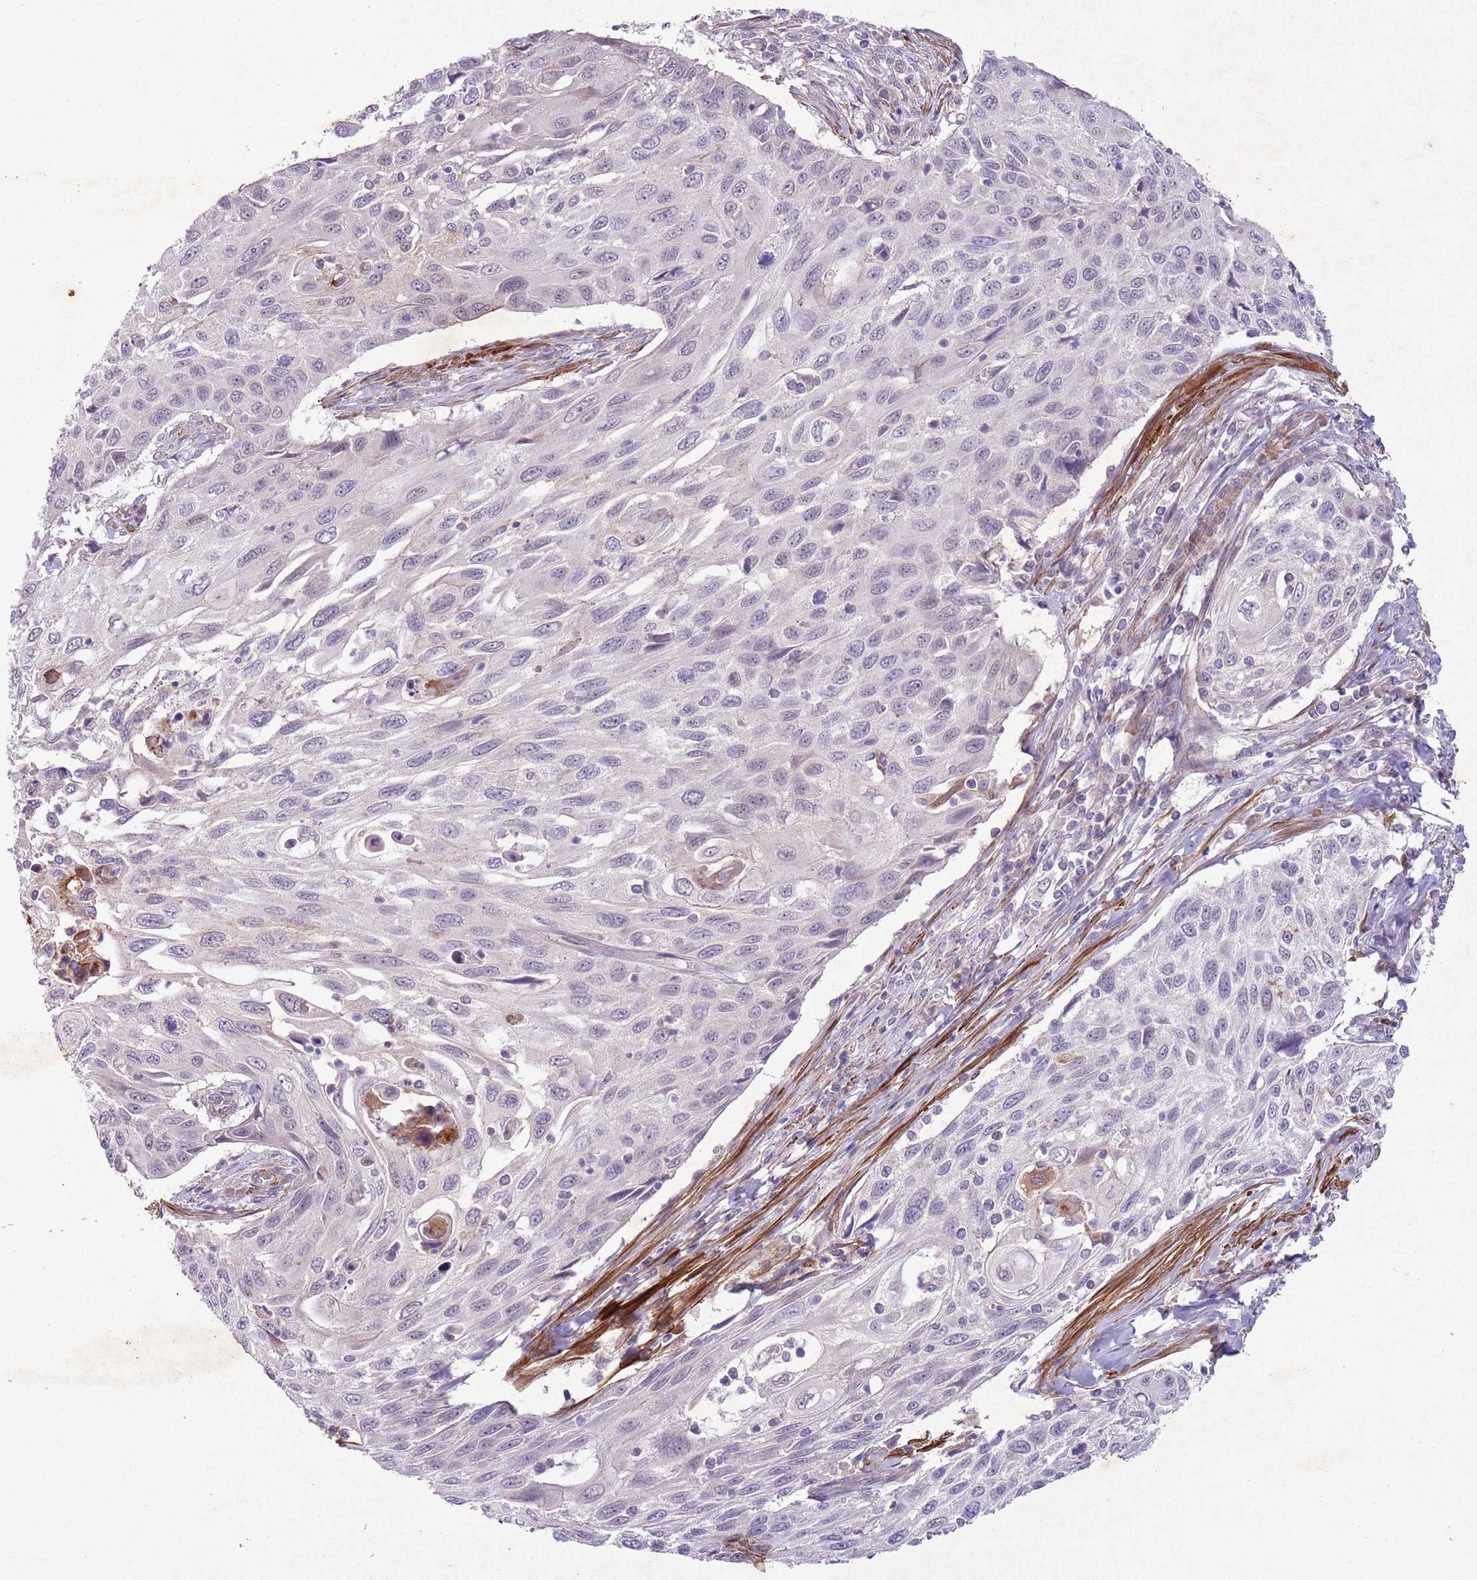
{"staining": {"intensity": "negative", "quantity": "none", "location": "none"}, "tissue": "cervical cancer", "cell_type": "Tumor cells", "image_type": "cancer", "snomed": [{"axis": "morphology", "description": "Squamous cell carcinoma, NOS"}, {"axis": "topography", "description": "Cervix"}], "caption": "The IHC image has no significant positivity in tumor cells of cervical squamous cell carcinoma tissue.", "gene": "CCNI", "patient": {"sex": "female", "age": 70}}